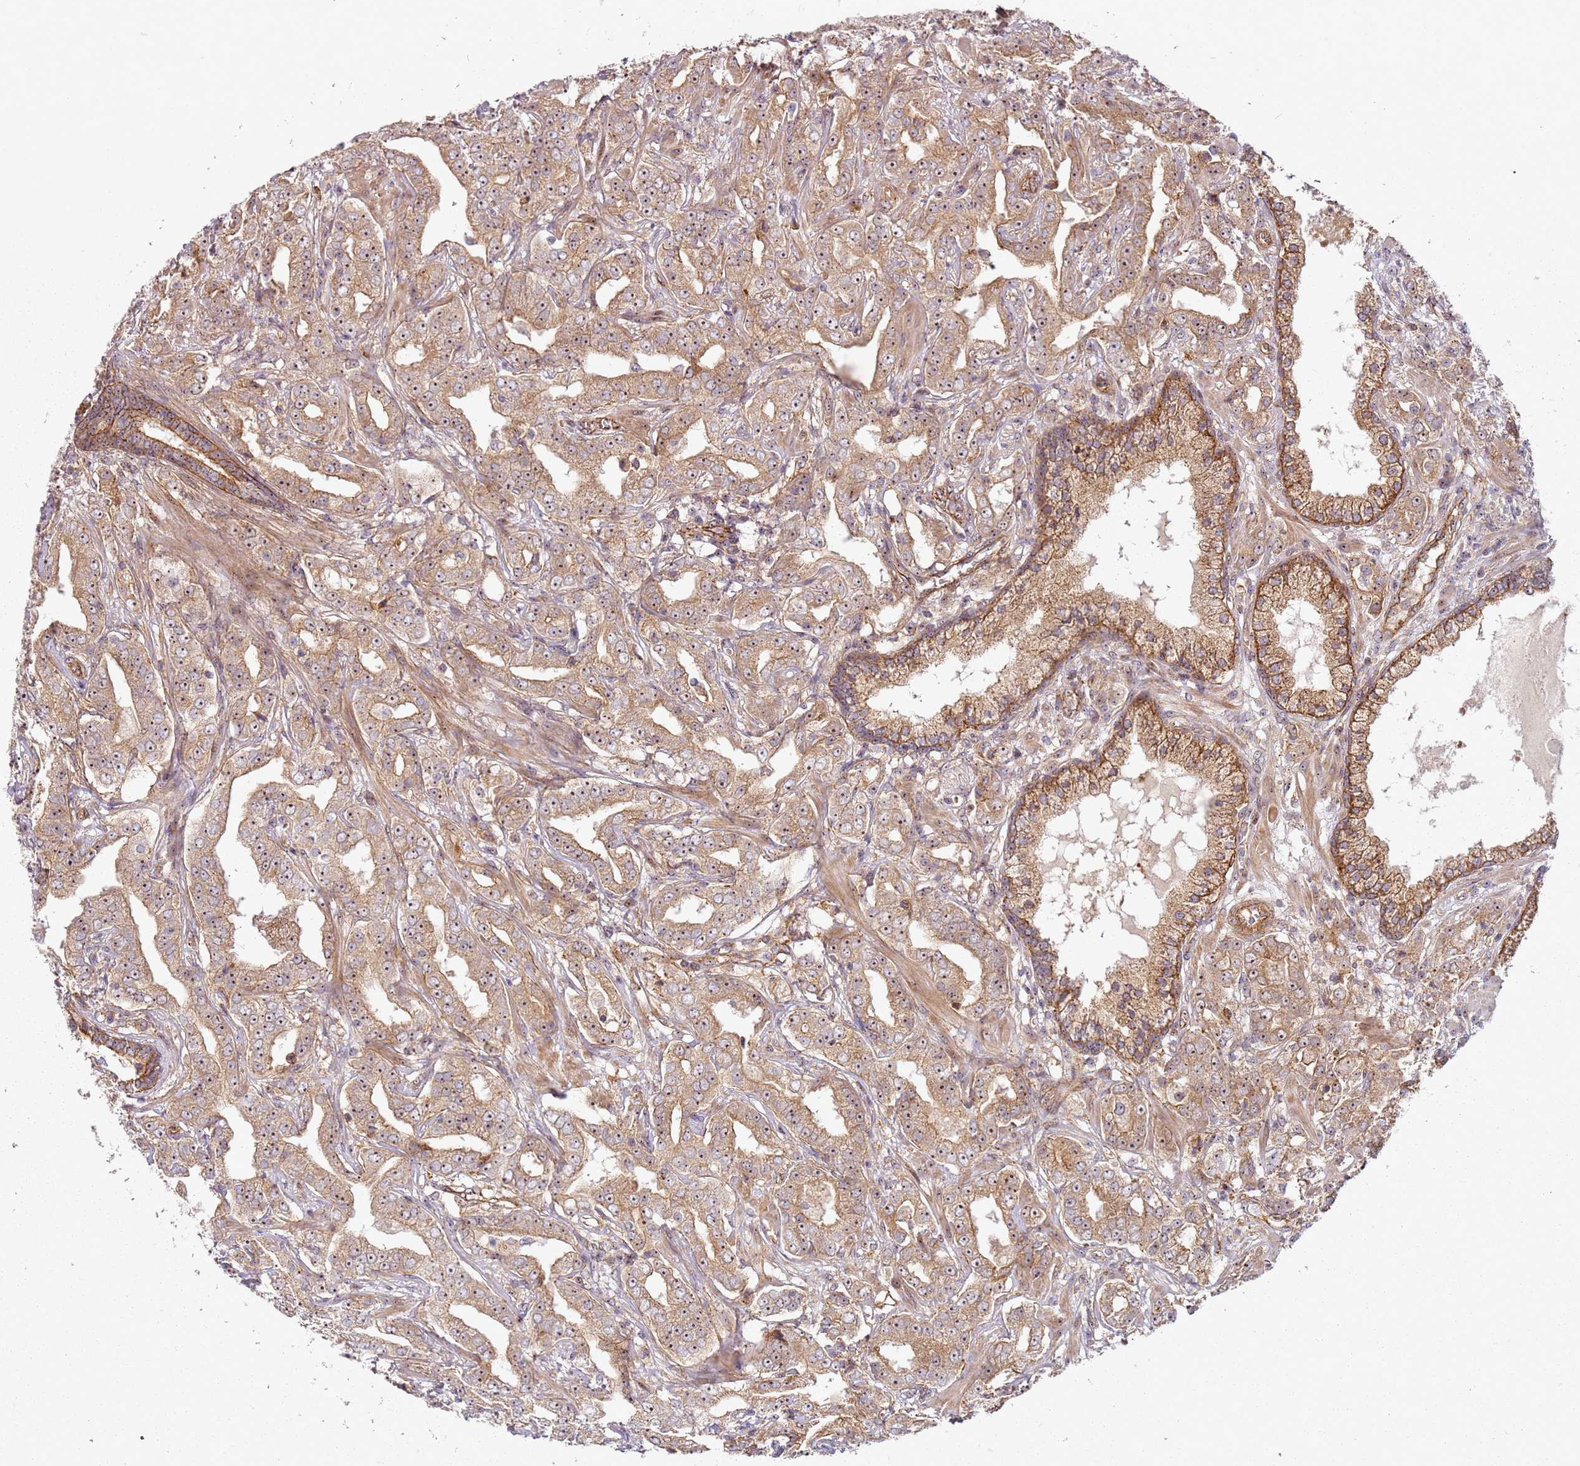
{"staining": {"intensity": "moderate", "quantity": ">75%", "location": "cytoplasmic/membranous,nuclear"}, "tissue": "prostate cancer", "cell_type": "Tumor cells", "image_type": "cancer", "snomed": [{"axis": "morphology", "description": "Adenocarcinoma, High grade"}, {"axis": "topography", "description": "Prostate"}], "caption": "An IHC image of neoplastic tissue is shown. Protein staining in brown shows moderate cytoplasmic/membranous and nuclear positivity in prostate cancer within tumor cells.", "gene": "C2CD4B", "patient": {"sex": "male", "age": 63}}